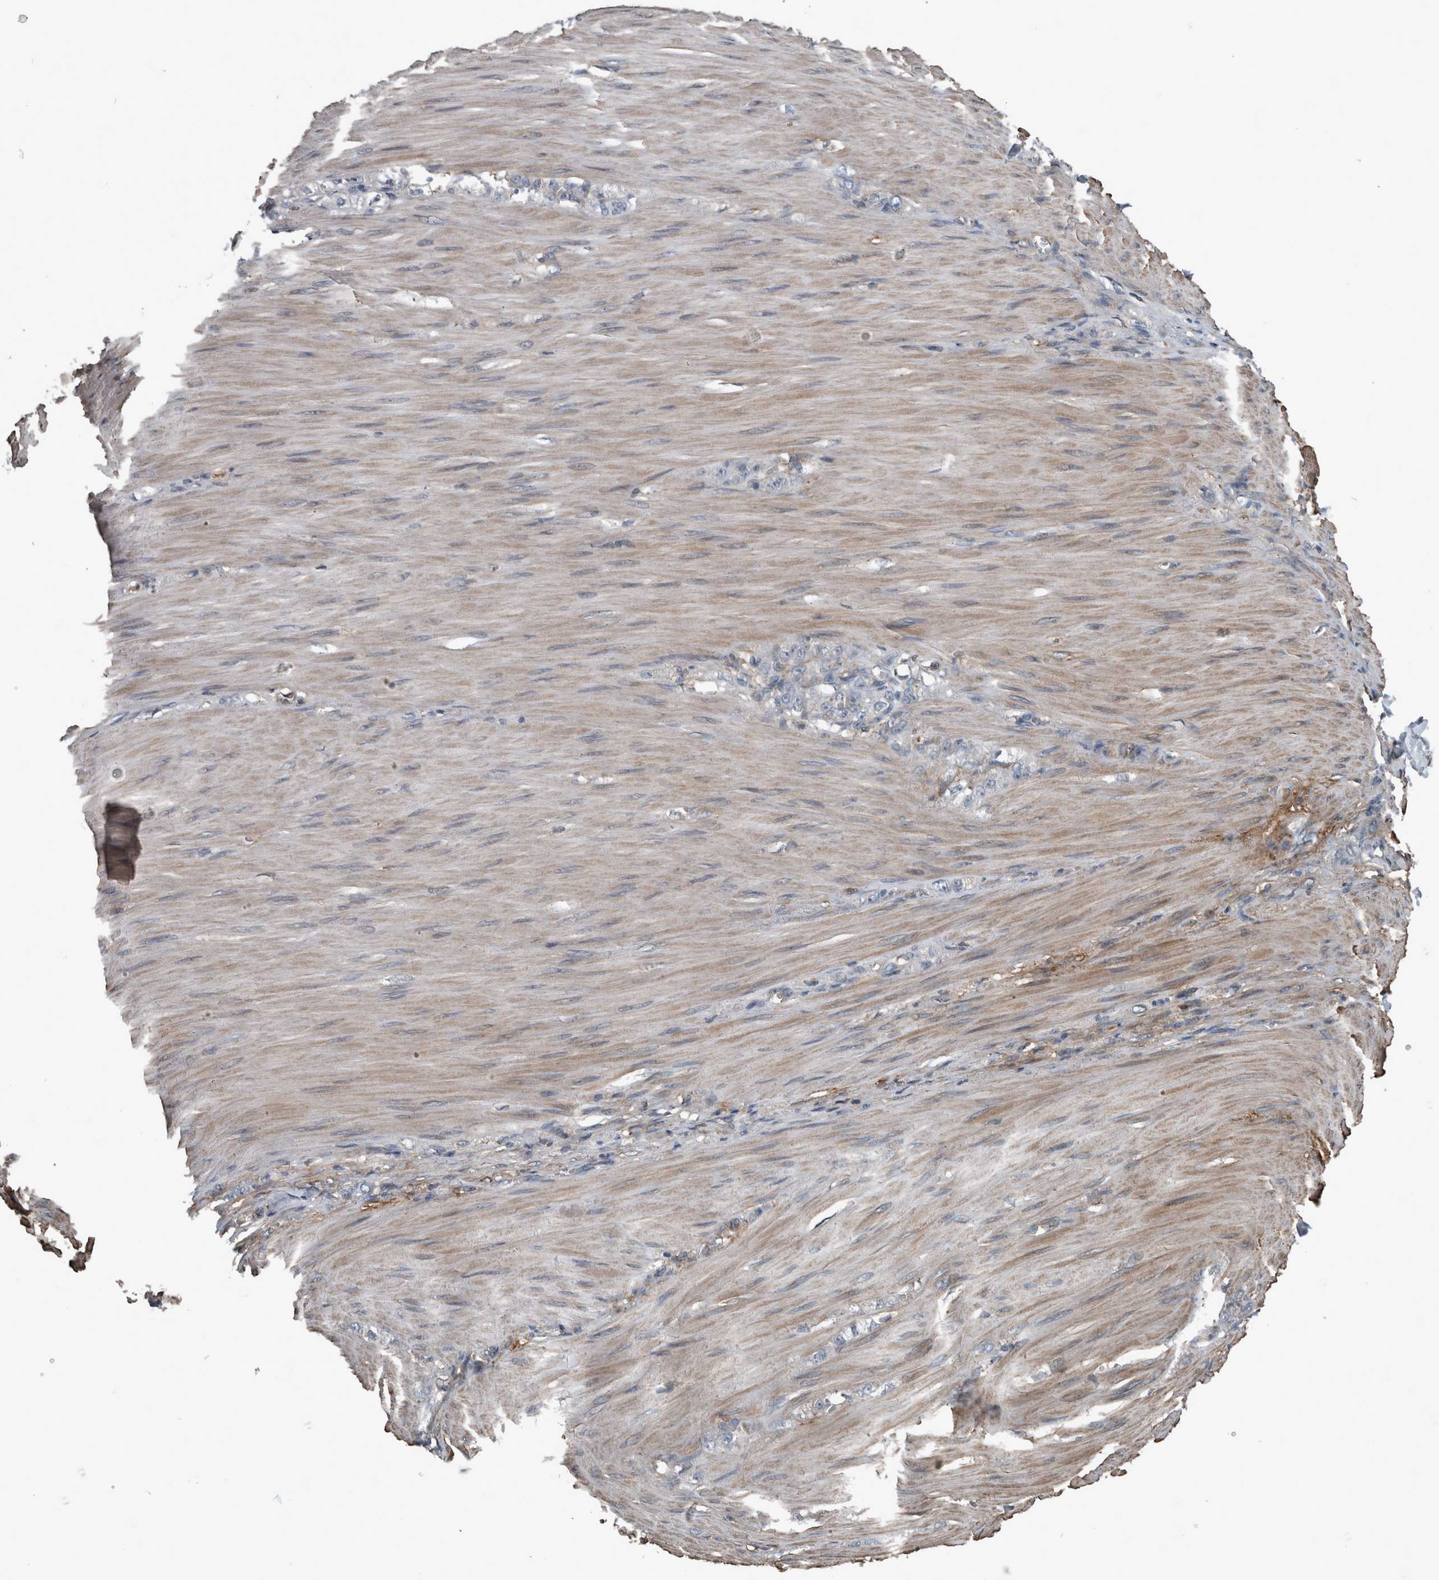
{"staining": {"intensity": "weak", "quantity": "25%-75%", "location": "cytoplasmic/membranous"}, "tissue": "stomach cancer", "cell_type": "Tumor cells", "image_type": "cancer", "snomed": [{"axis": "morphology", "description": "Normal tissue, NOS"}, {"axis": "morphology", "description": "Adenocarcinoma, NOS"}, {"axis": "topography", "description": "Stomach"}], "caption": "A histopathology image of human stomach cancer (adenocarcinoma) stained for a protein demonstrates weak cytoplasmic/membranous brown staining in tumor cells. (Stains: DAB (3,3'-diaminobenzidine) in brown, nuclei in blue, Microscopy: brightfield microscopy at high magnification).", "gene": "EXOC8", "patient": {"sex": "male", "age": 82}}